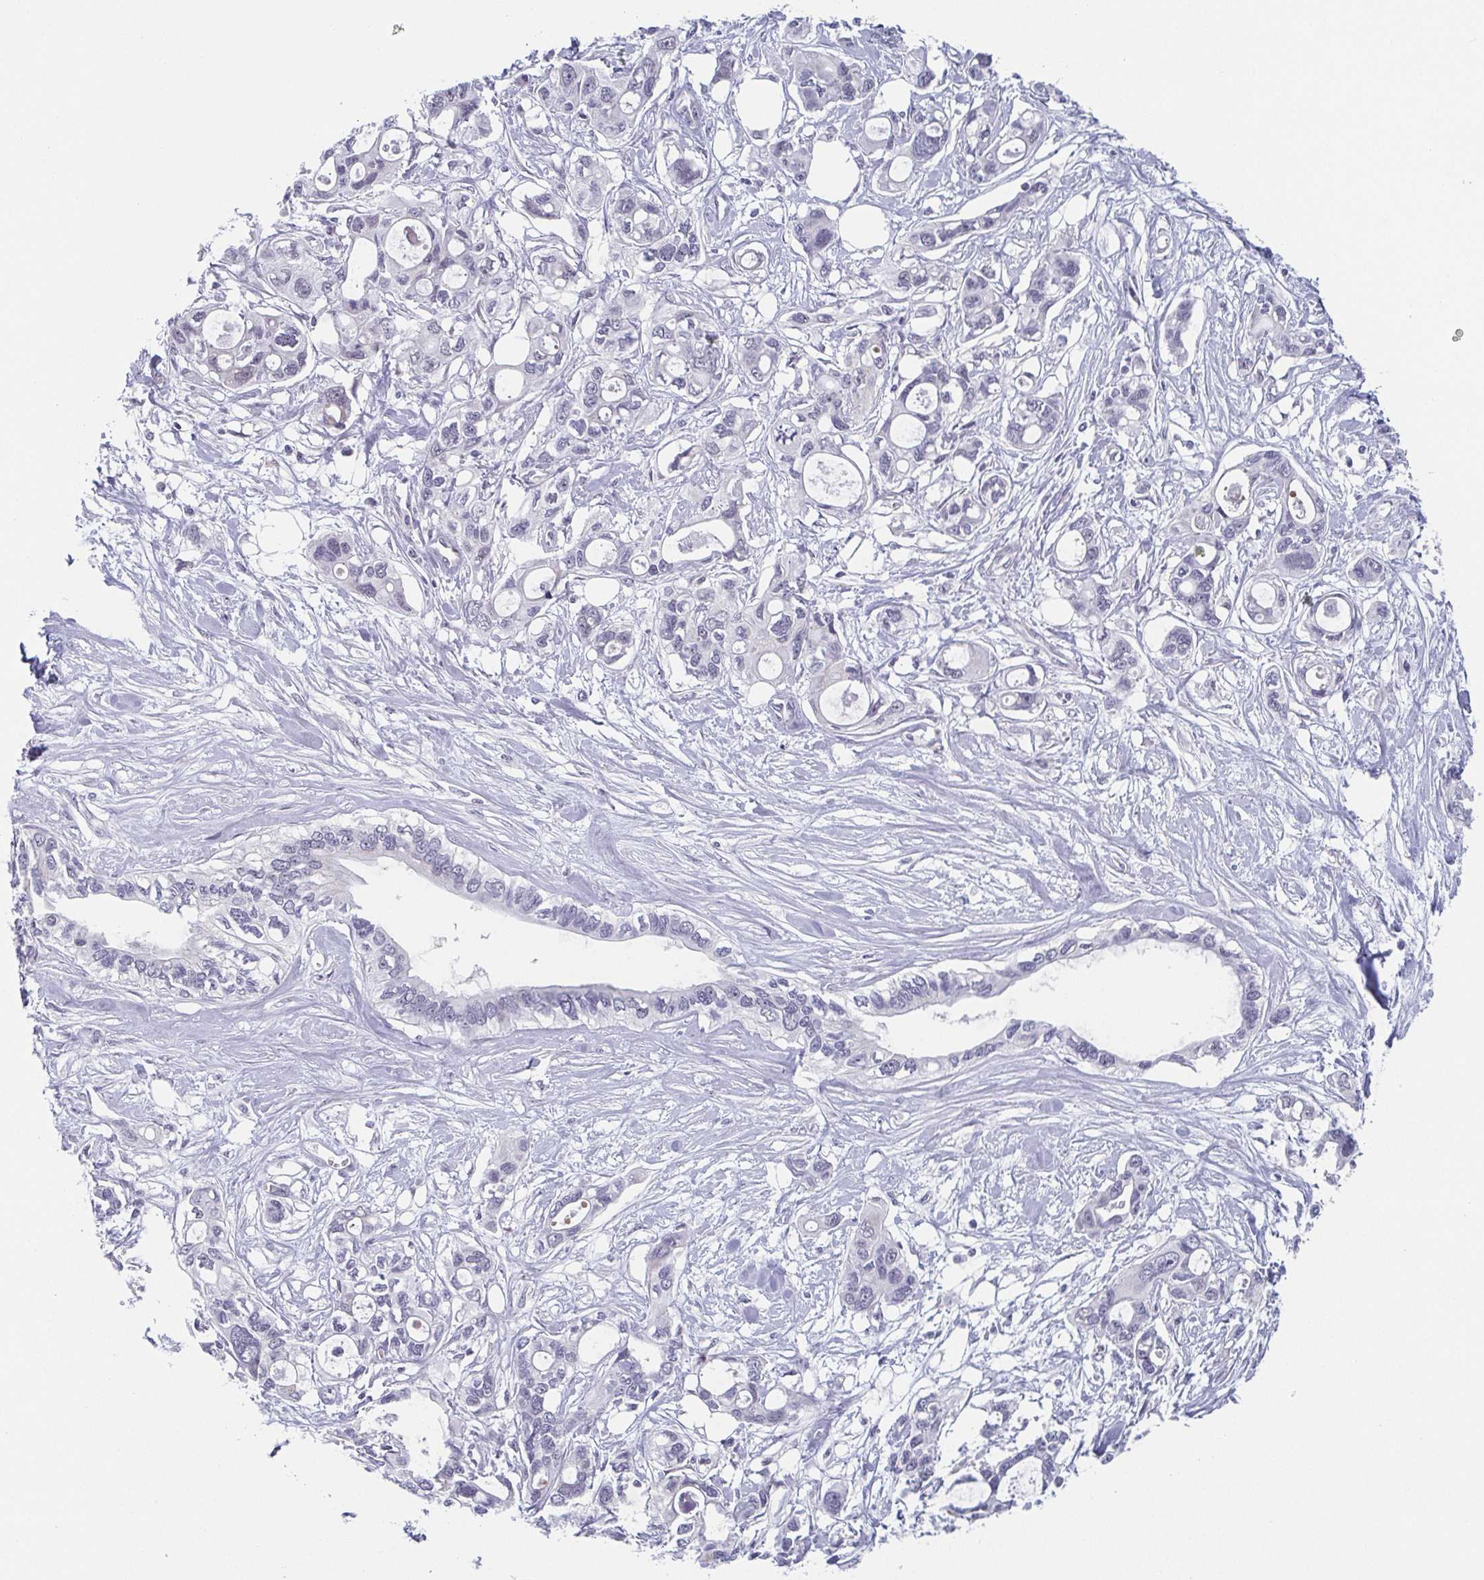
{"staining": {"intensity": "negative", "quantity": "none", "location": "none"}, "tissue": "pancreatic cancer", "cell_type": "Tumor cells", "image_type": "cancer", "snomed": [{"axis": "morphology", "description": "Adenocarcinoma, NOS"}, {"axis": "topography", "description": "Pancreas"}], "caption": "The histopathology image demonstrates no significant positivity in tumor cells of pancreatic adenocarcinoma.", "gene": "EXOSC7", "patient": {"sex": "male", "age": 60}}